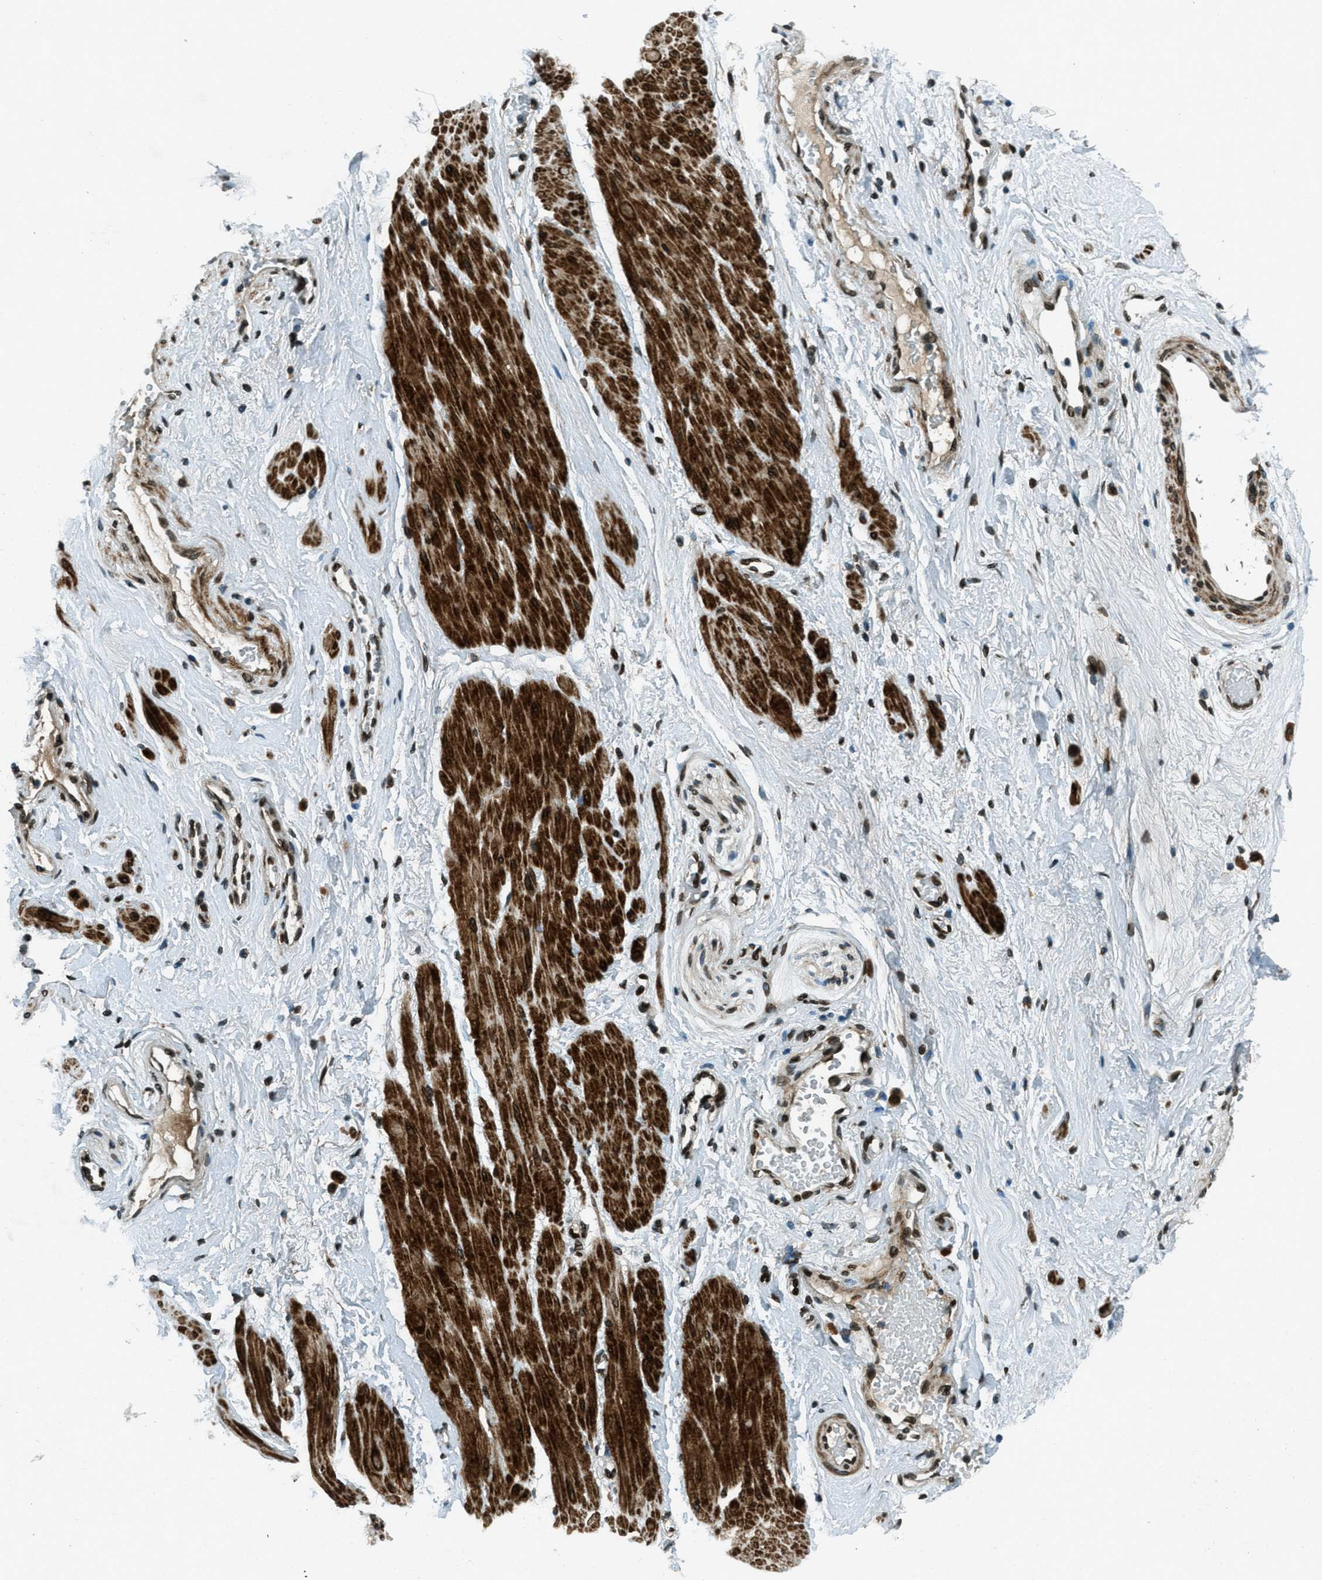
{"staining": {"intensity": "weak", "quantity": ">75%", "location": "cytoplasmic/membranous,nuclear"}, "tissue": "adipose tissue", "cell_type": "Adipocytes", "image_type": "normal", "snomed": [{"axis": "morphology", "description": "Normal tissue, NOS"}, {"axis": "topography", "description": "Soft tissue"}, {"axis": "topography", "description": "Vascular tissue"}], "caption": "Immunohistochemistry (IHC) micrograph of unremarkable adipose tissue stained for a protein (brown), which reveals low levels of weak cytoplasmic/membranous,nuclear staining in about >75% of adipocytes.", "gene": "LEMD2", "patient": {"sex": "female", "age": 35}}